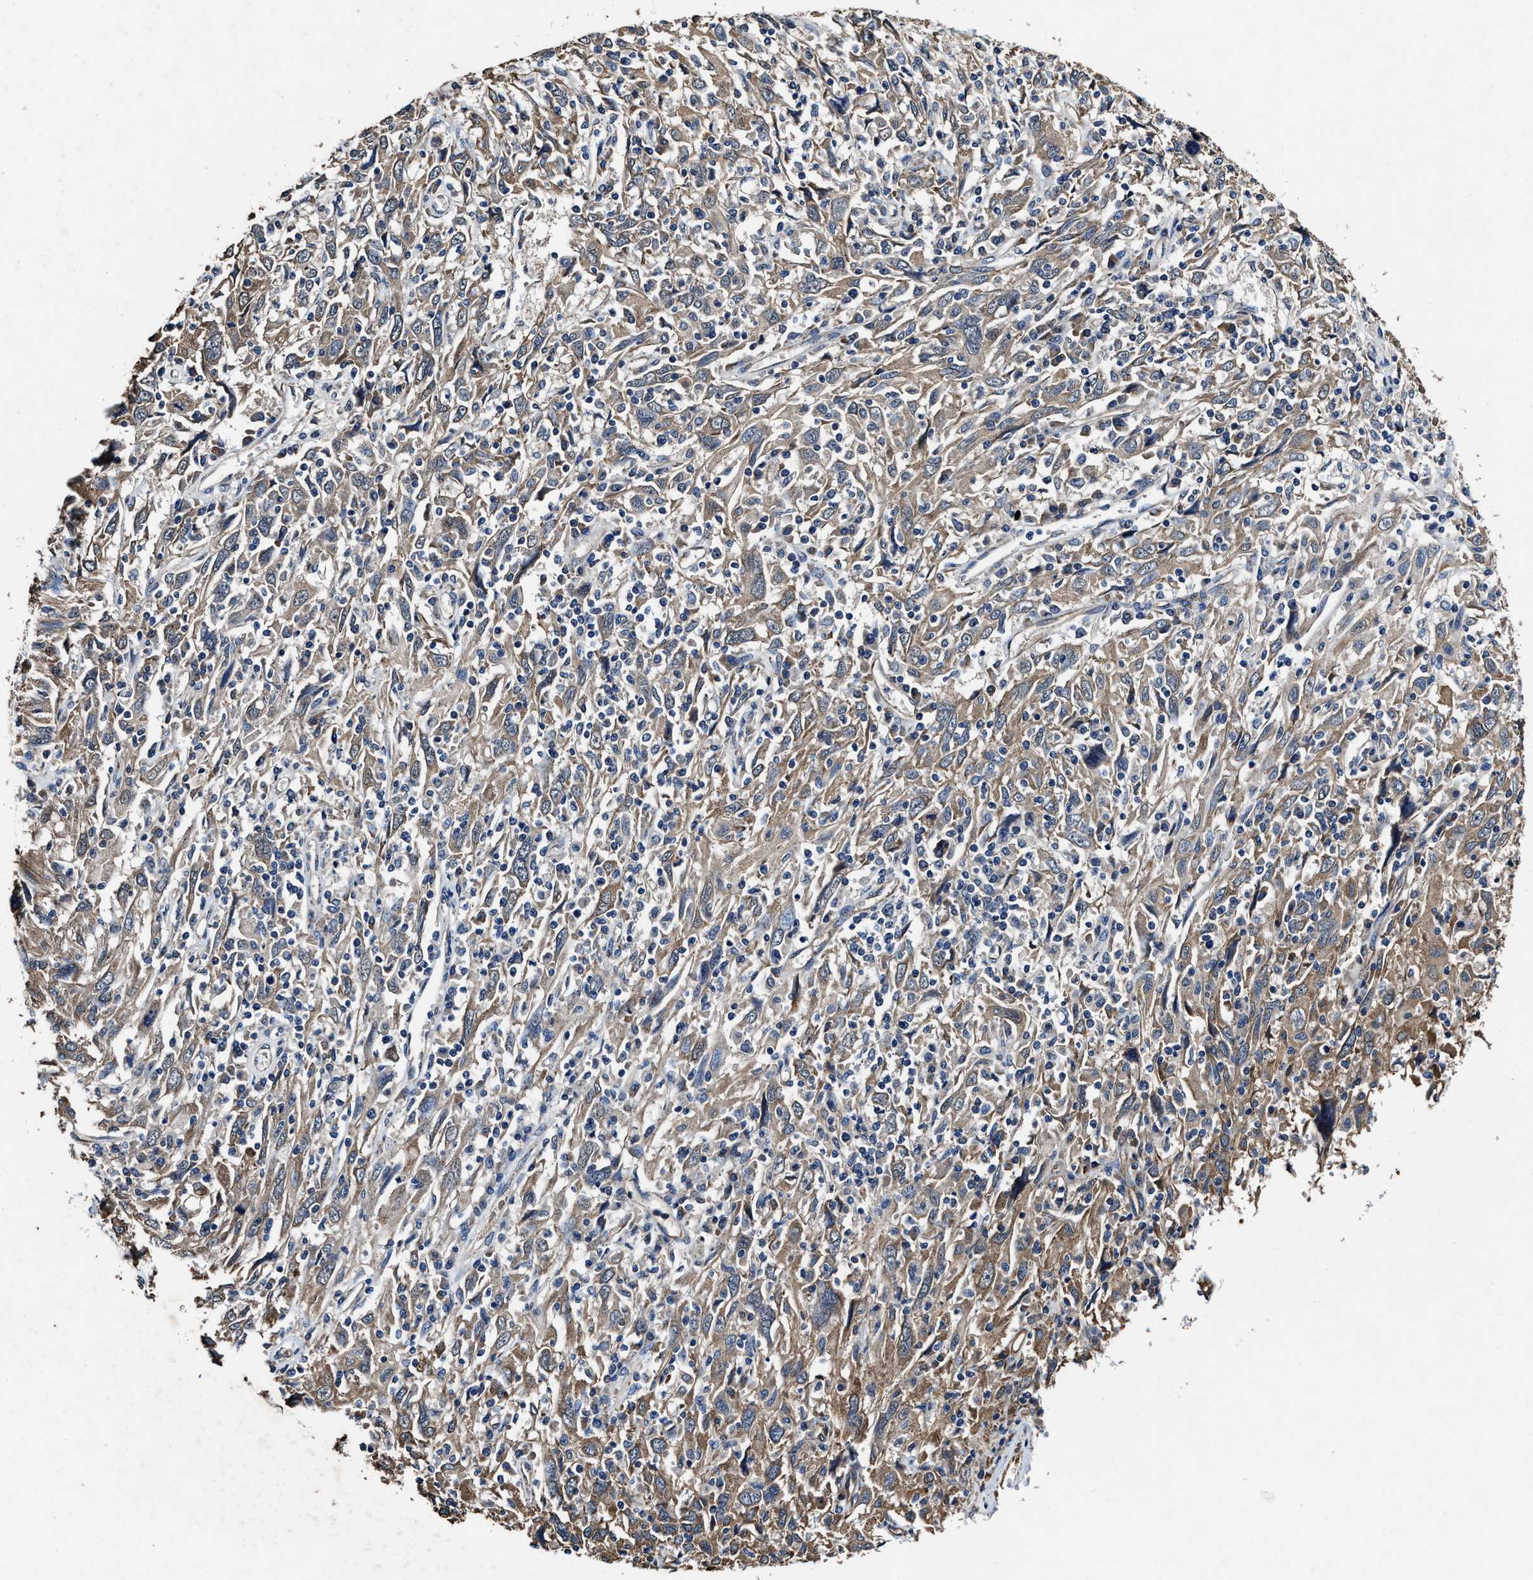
{"staining": {"intensity": "moderate", "quantity": ">75%", "location": "cytoplasmic/membranous"}, "tissue": "cervical cancer", "cell_type": "Tumor cells", "image_type": "cancer", "snomed": [{"axis": "morphology", "description": "Squamous cell carcinoma, NOS"}, {"axis": "topography", "description": "Cervix"}], "caption": "Immunohistochemical staining of cervical cancer (squamous cell carcinoma) shows medium levels of moderate cytoplasmic/membranous protein staining in about >75% of tumor cells. (Stains: DAB (3,3'-diaminobenzidine) in brown, nuclei in blue, Microscopy: brightfield microscopy at high magnification).", "gene": "IDNK", "patient": {"sex": "female", "age": 46}}